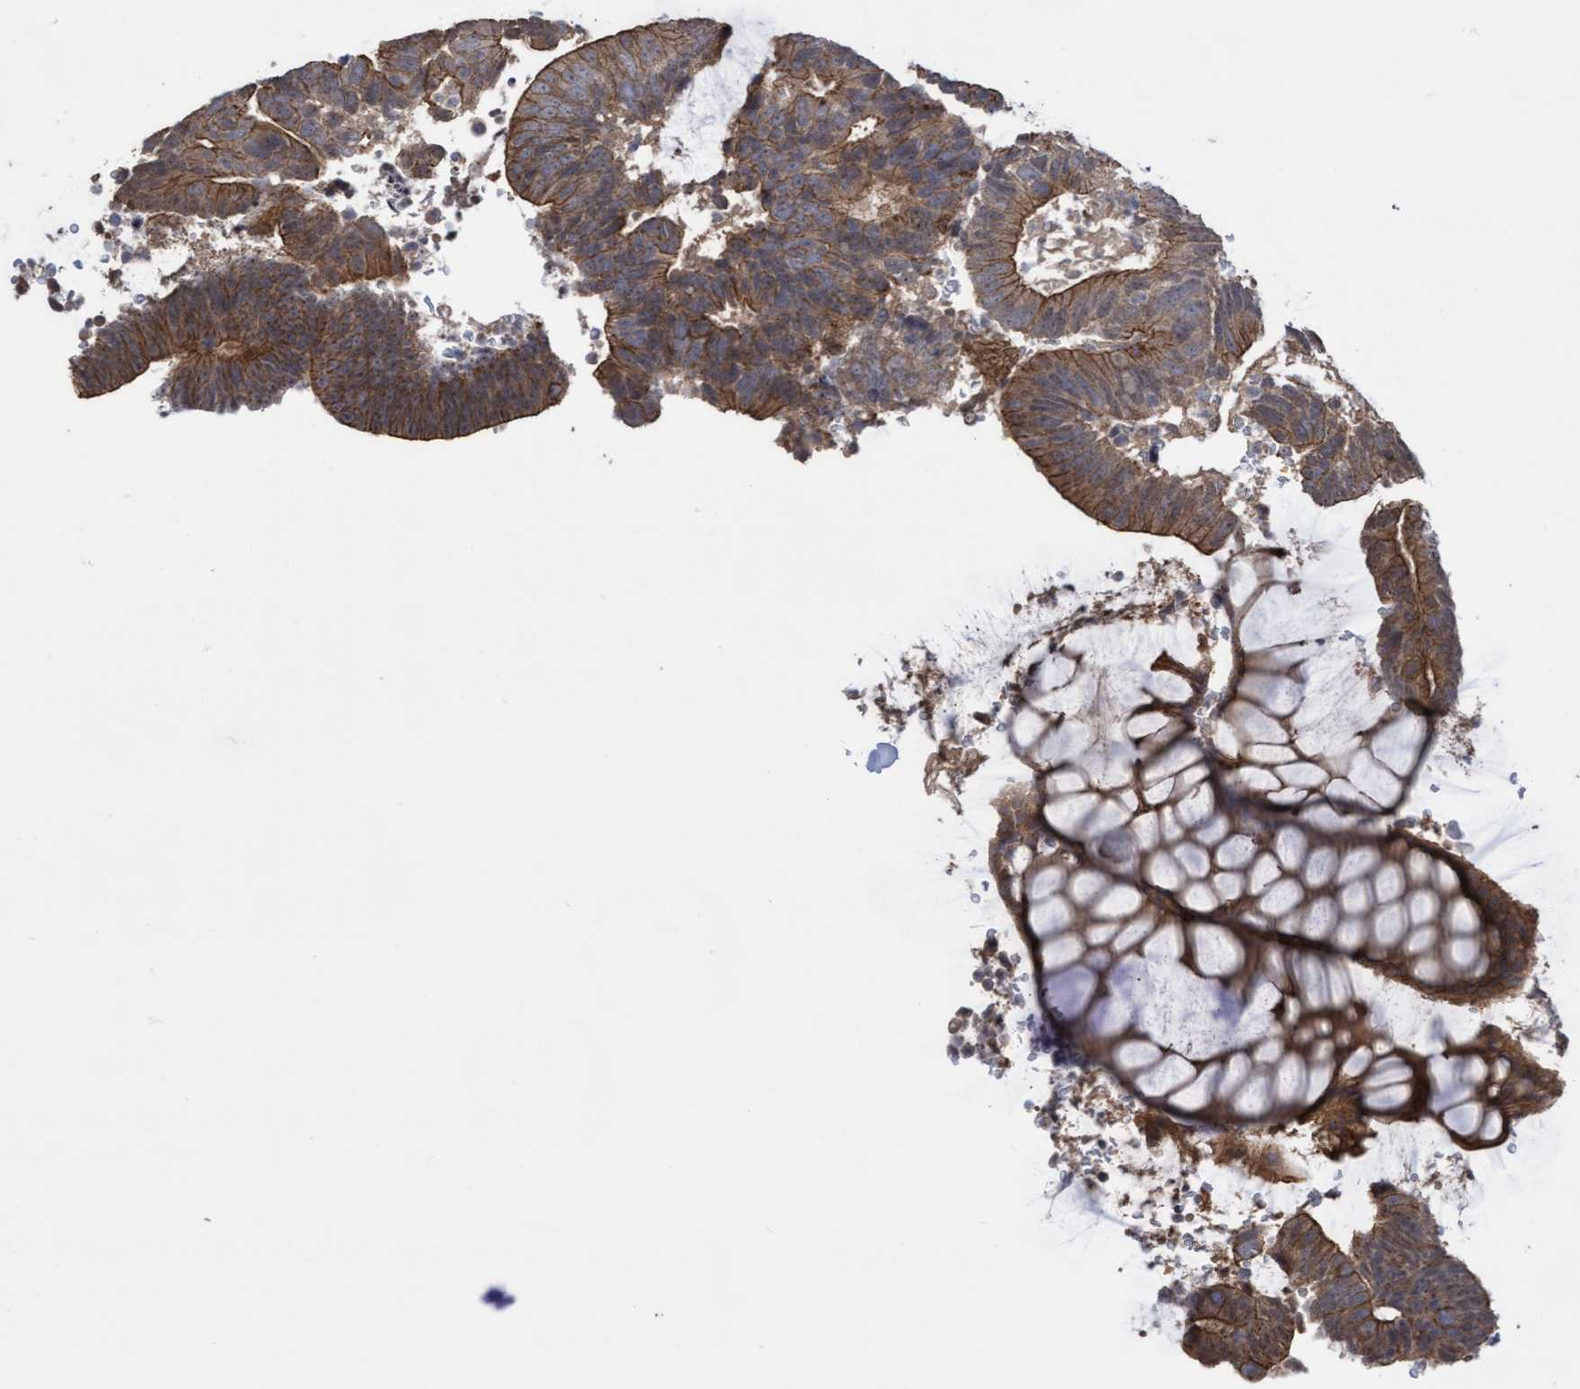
{"staining": {"intensity": "moderate", "quantity": ">75%", "location": "cytoplasmic/membranous"}, "tissue": "colorectal cancer", "cell_type": "Tumor cells", "image_type": "cancer", "snomed": [{"axis": "morphology", "description": "Adenocarcinoma, NOS"}, {"axis": "topography", "description": "Colon"}], "caption": "Immunohistochemistry (IHC) photomicrograph of human adenocarcinoma (colorectal) stained for a protein (brown), which exhibits medium levels of moderate cytoplasmic/membranous staining in approximately >75% of tumor cells.", "gene": "COBL", "patient": {"sex": "male", "age": 56}}